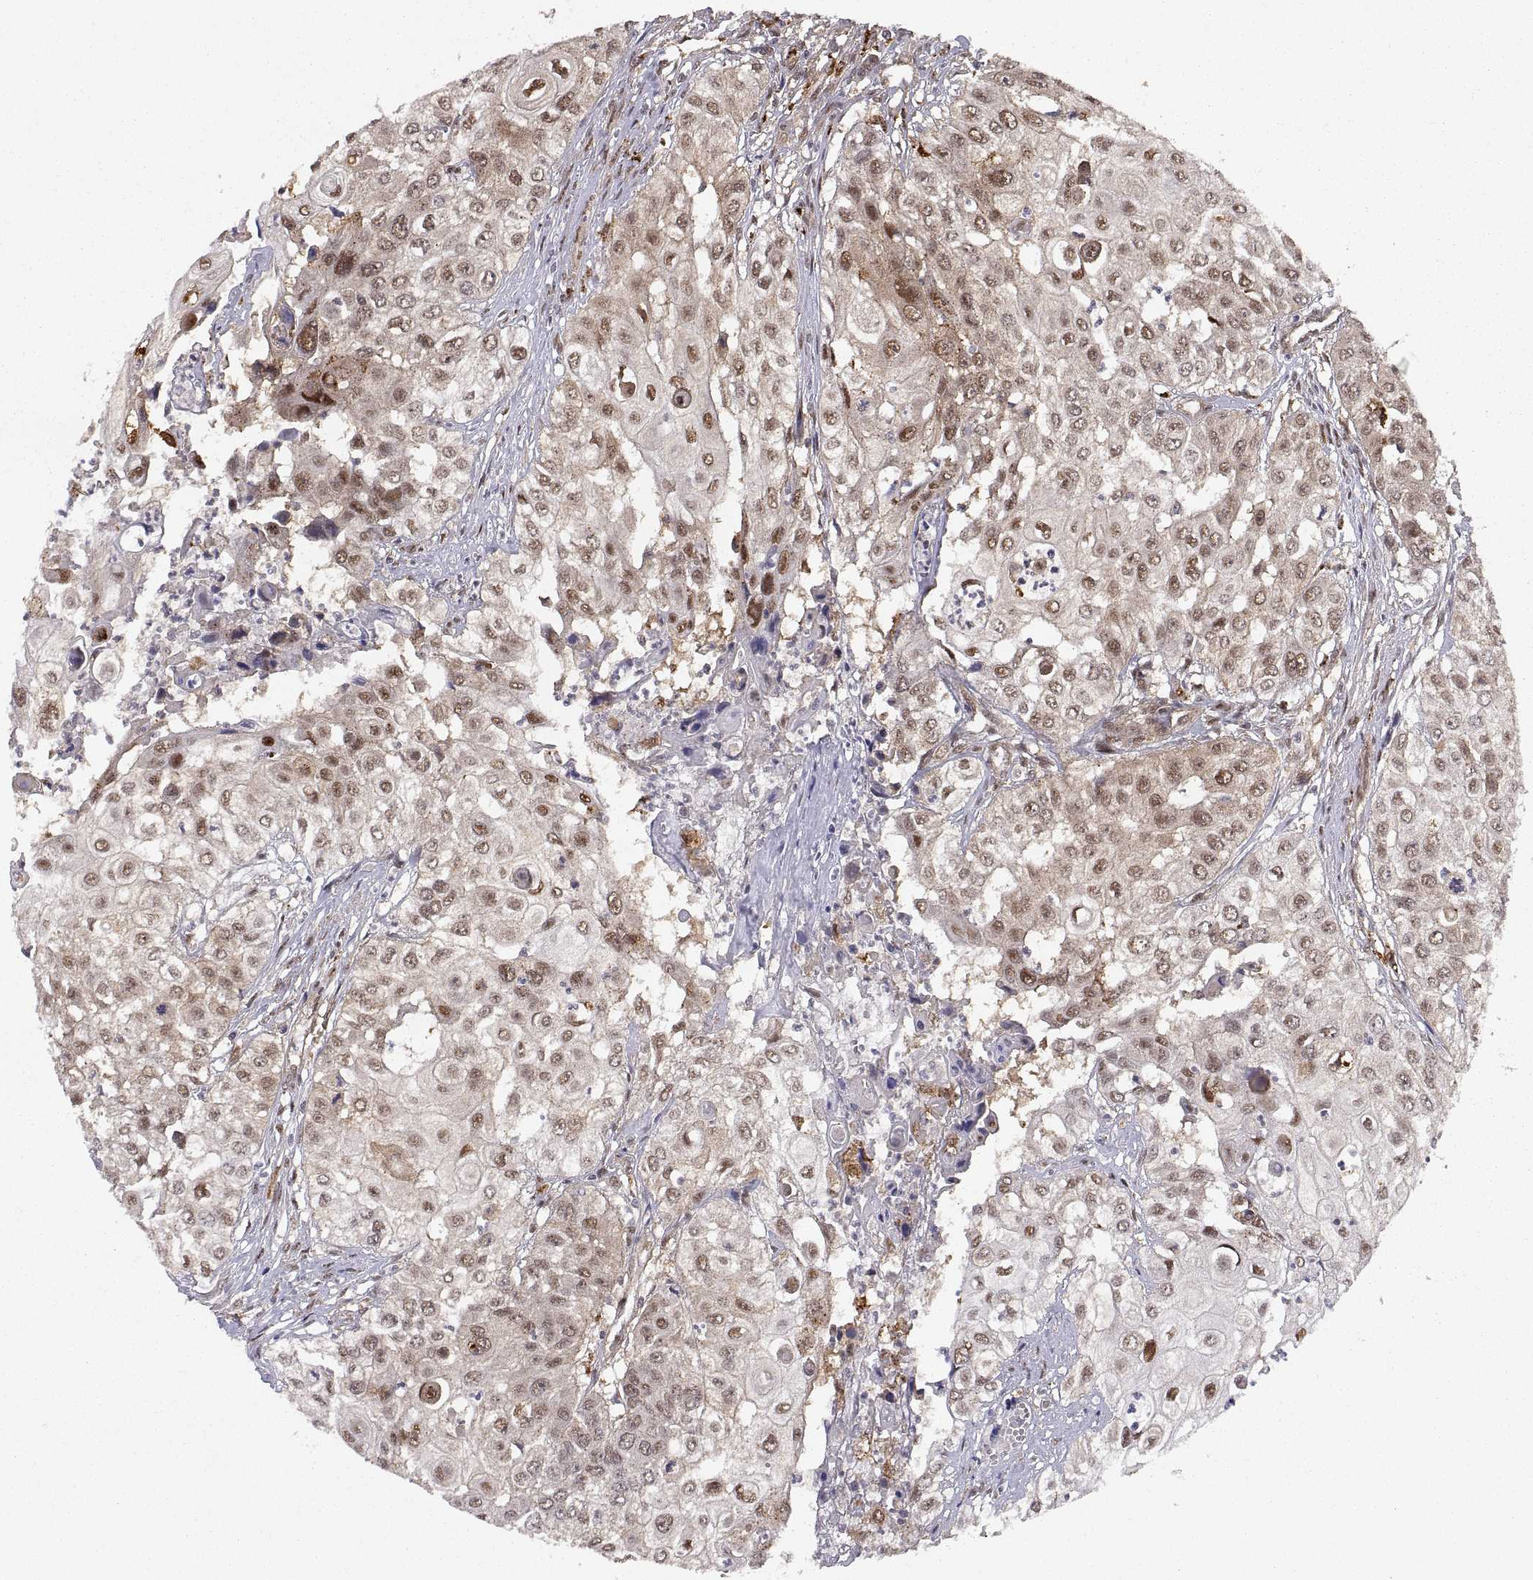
{"staining": {"intensity": "strong", "quantity": "25%-75%", "location": "nuclear"}, "tissue": "urothelial cancer", "cell_type": "Tumor cells", "image_type": "cancer", "snomed": [{"axis": "morphology", "description": "Urothelial carcinoma, High grade"}, {"axis": "topography", "description": "Urinary bladder"}], "caption": "IHC (DAB (3,3'-diaminobenzidine)) staining of urothelial cancer reveals strong nuclear protein expression in approximately 25%-75% of tumor cells.", "gene": "PSMC2", "patient": {"sex": "female", "age": 79}}